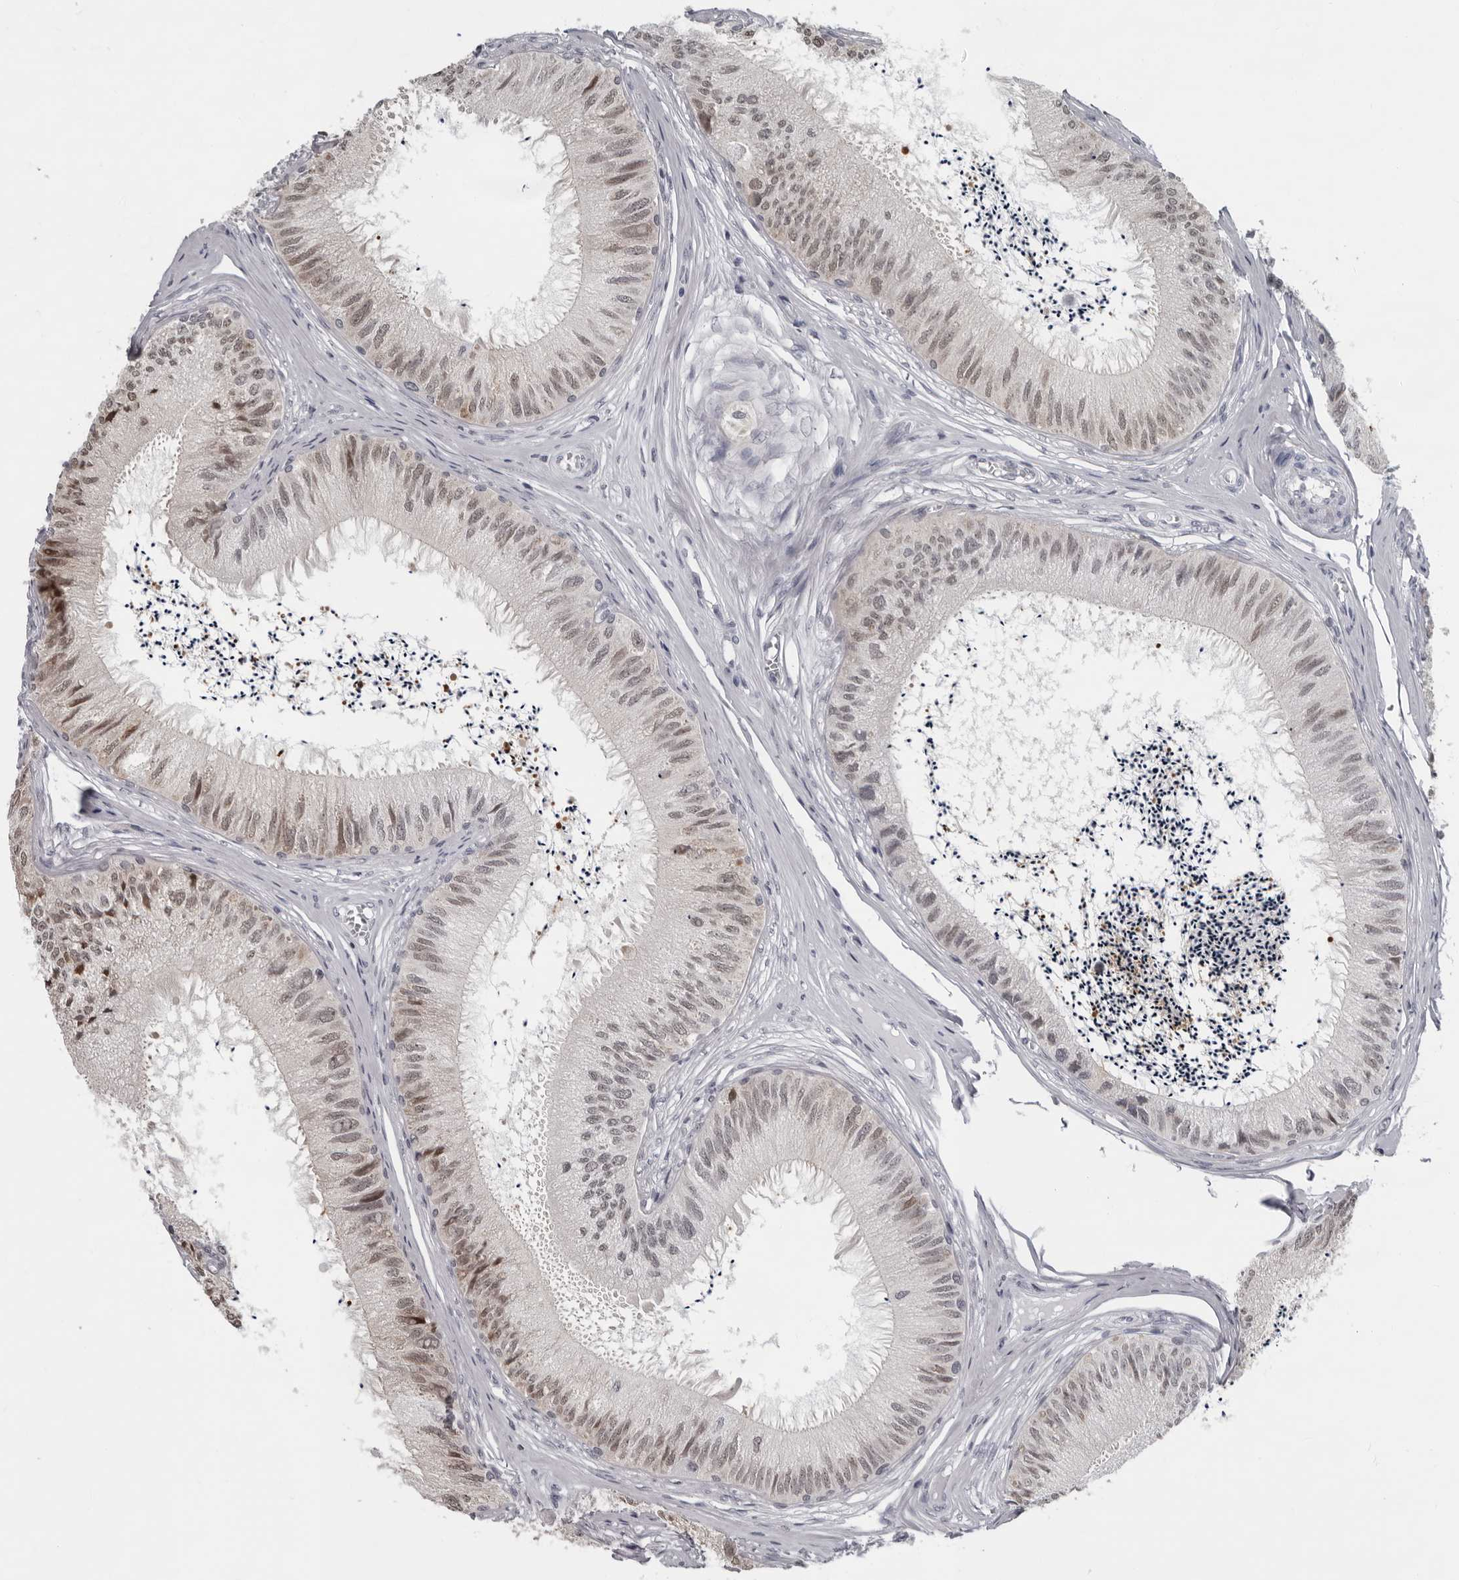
{"staining": {"intensity": "moderate", "quantity": "25%-75%", "location": "nuclear"}, "tissue": "epididymis", "cell_type": "Glandular cells", "image_type": "normal", "snomed": [{"axis": "morphology", "description": "Normal tissue, NOS"}, {"axis": "topography", "description": "Epididymis"}], "caption": "DAB (3,3'-diaminobenzidine) immunohistochemical staining of unremarkable epididymis displays moderate nuclear protein positivity in approximately 25%-75% of glandular cells. Nuclei are stained in blue.", "gene": "LZIC", "patient": {"sex": "male", "age": 79}}